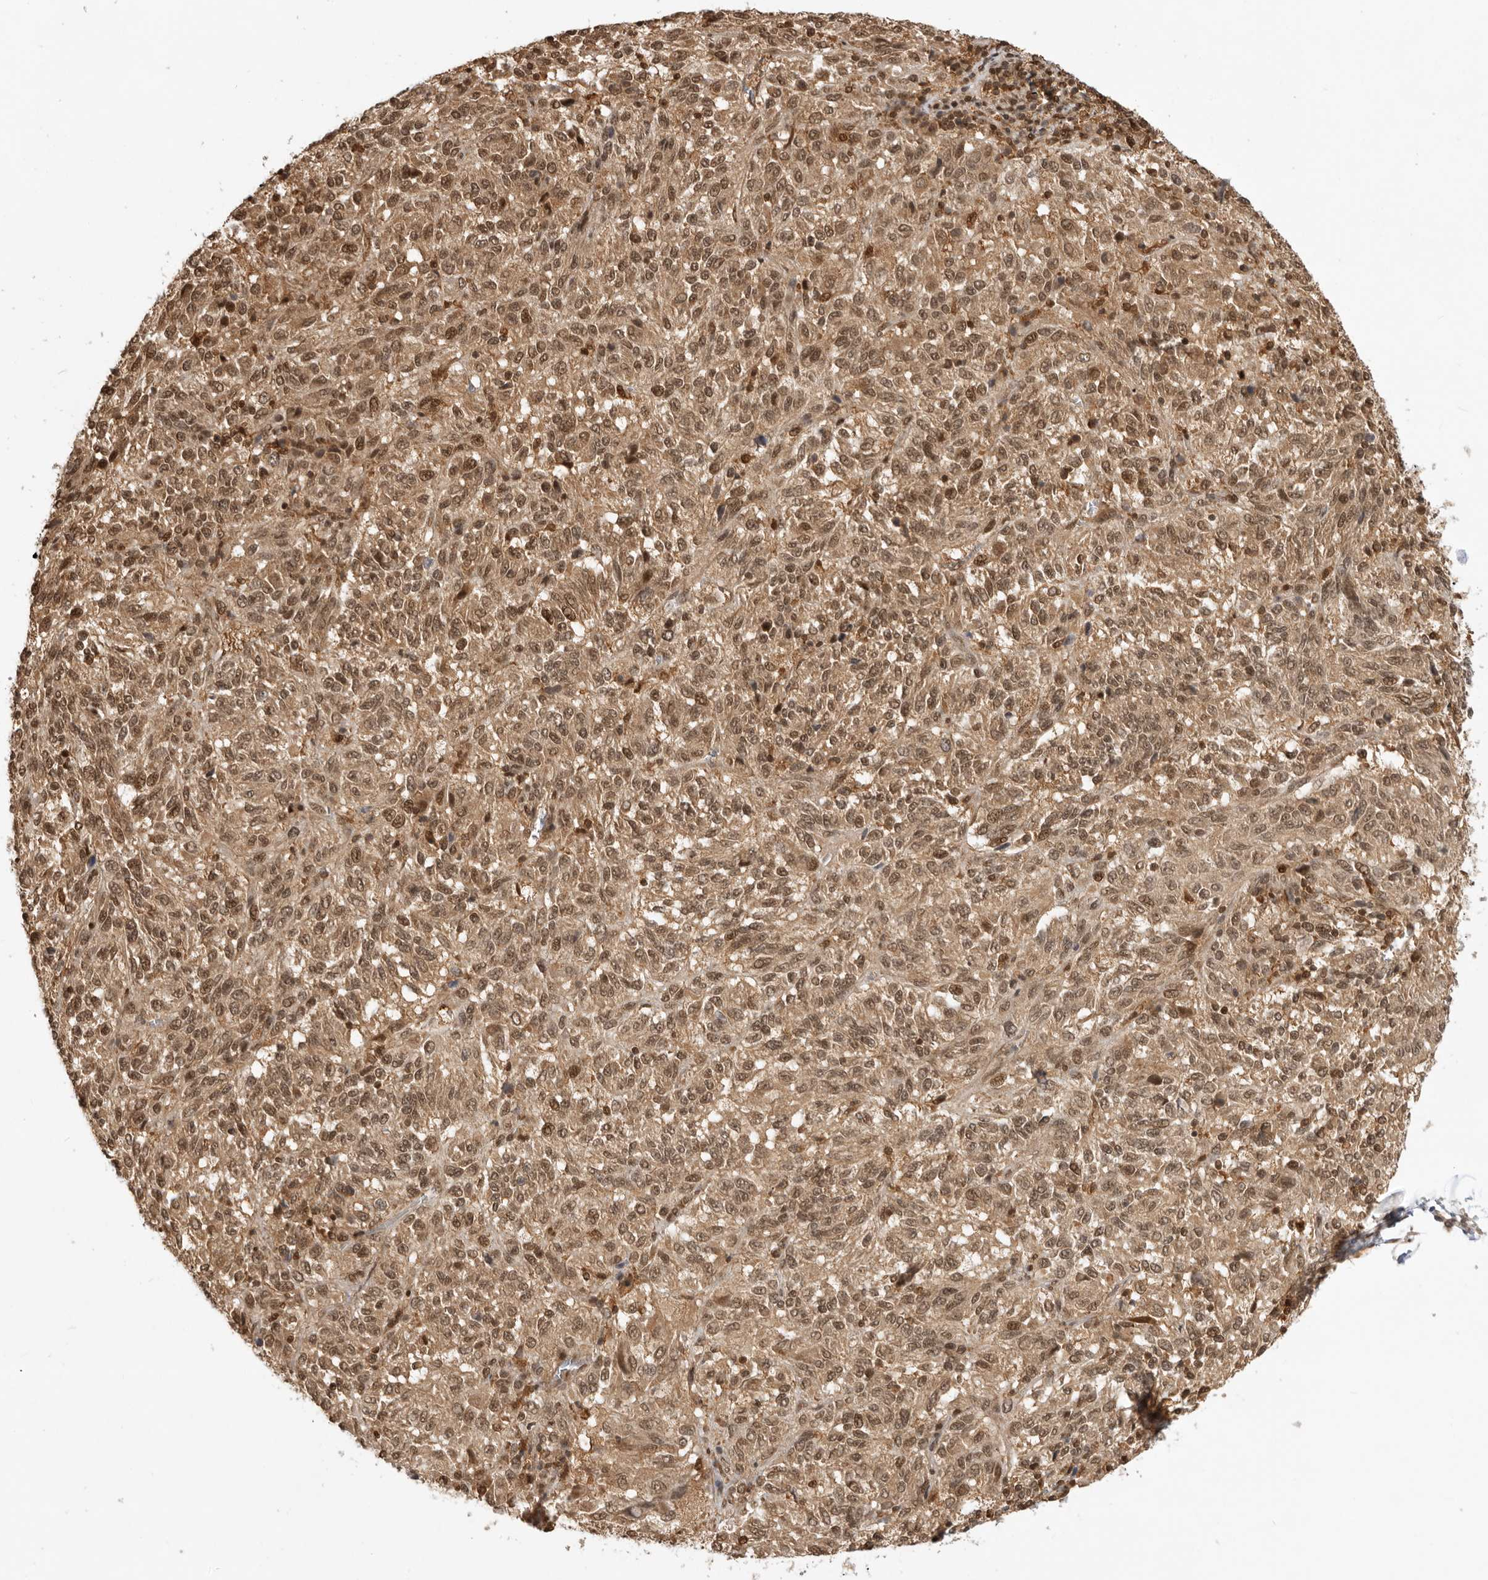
{"staining": {"intensity": "moderate", "quantity": ">75%", "location": "cytoplasmic/membranous,nuclear"}, "tissue": "melanoma", "cell_type": "Tumor cells", "image_type": "cancer", "snomed": [{"axis": "morphology", "description": "Malignant melanoma, Metastatic site"}, {"axis": "topography", "description": "Lung"}], "caption": "Melanoma stained with DAB immunohistochemistry (IHC) reveals medium levels of moderate cytoplasmic/membranous and nuclear positivity in approximately >75% of tumor cells. Nuclei are stained in blue.", "gene": "ADPRS", "patient": {"sex": "male", "age": 64}}